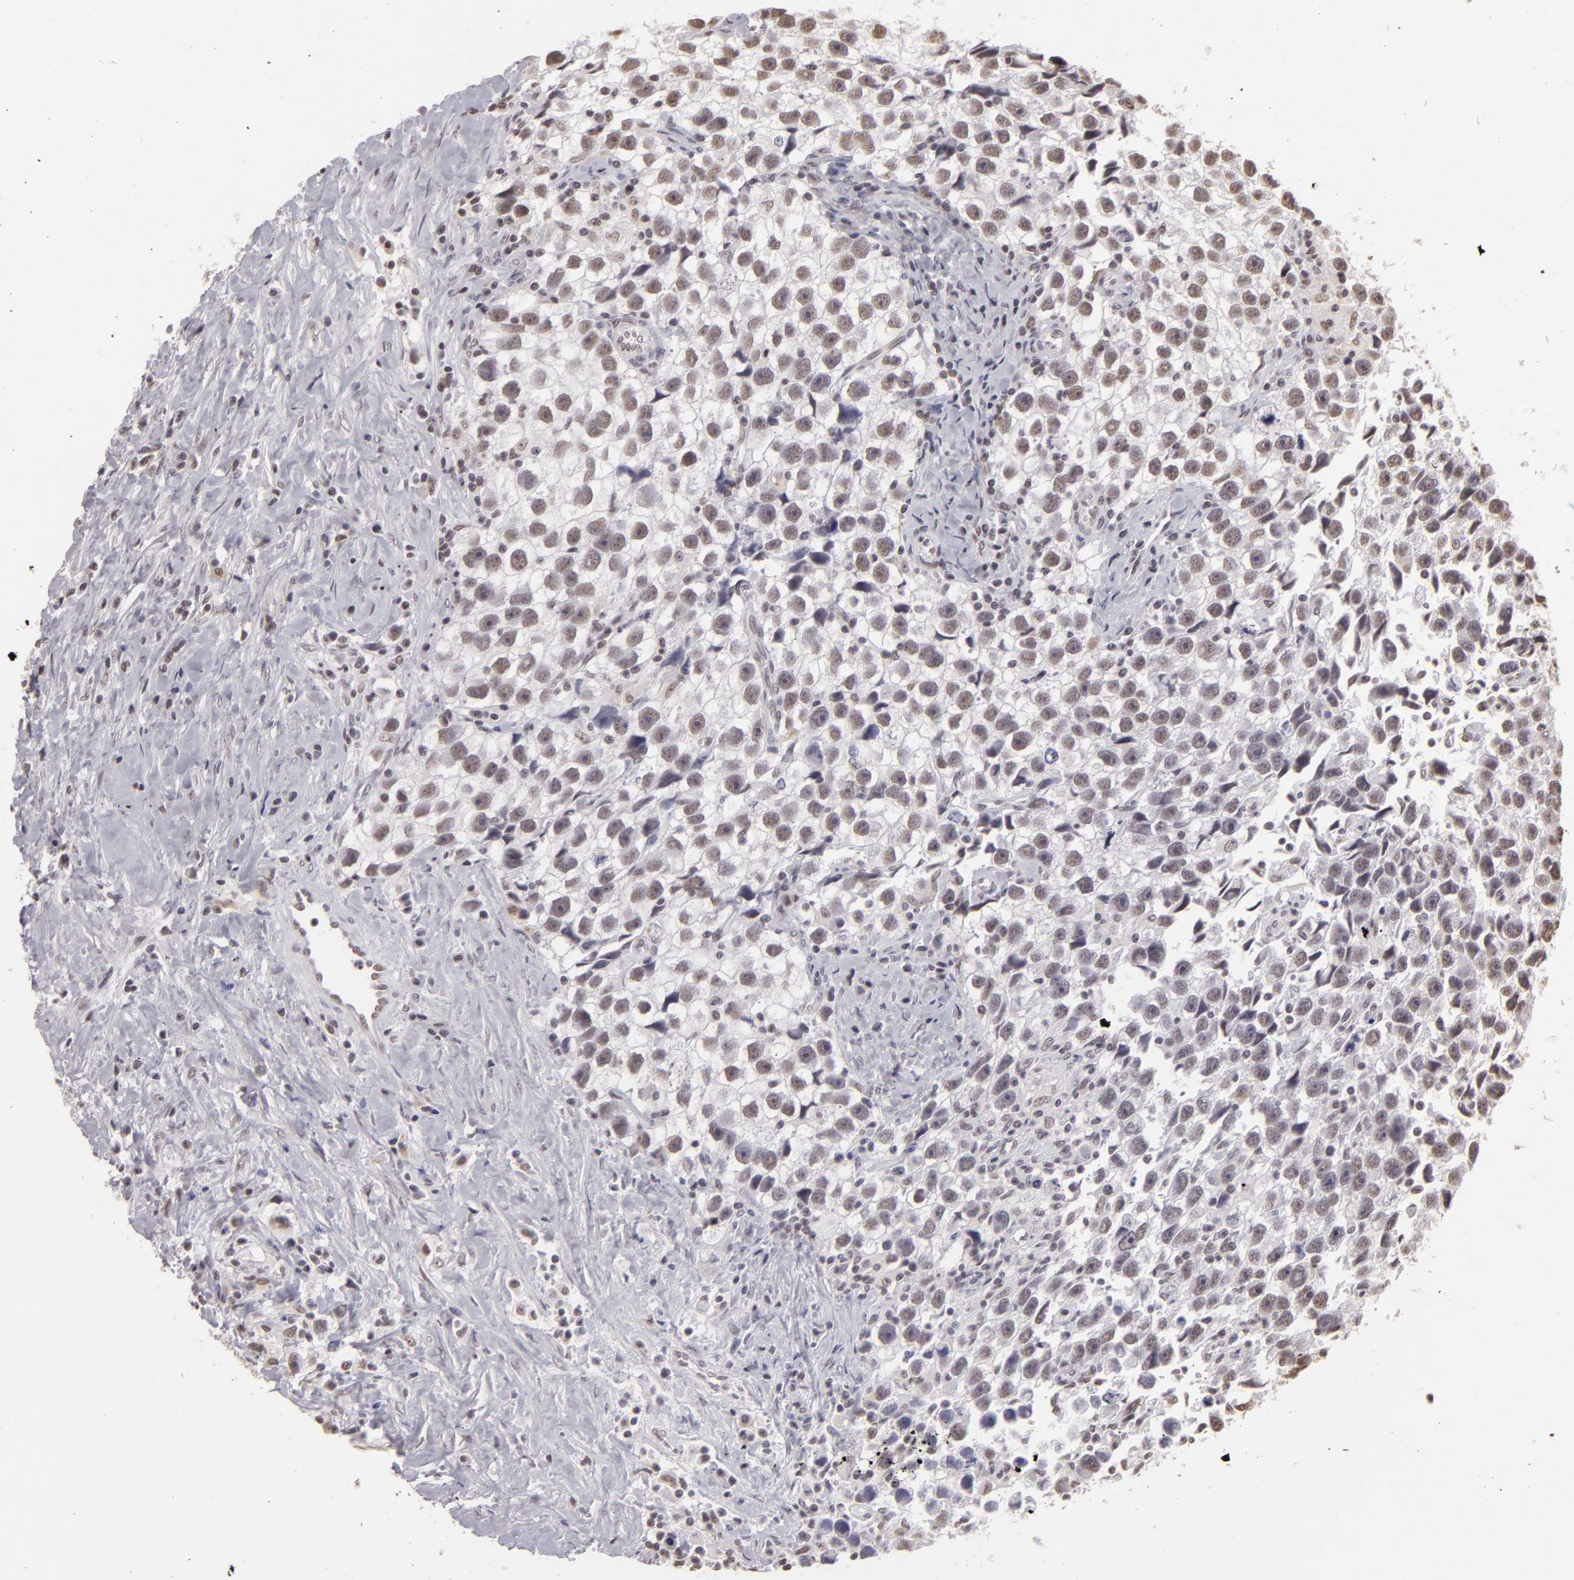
{"staining": {"intensity": "weak", "quantity": "25%-75%", "location": "nuclear"}, "tissue": "testis cancer", "cell_type": "Tumor cells", "image_type": "cancer", "snomed": [{"axis": "morphology", "description": "Seminoma, NOS"}, {"axis": "topography", "description": "Testis"}], "caption": "Immunohistochemistry (IHC) (DAB (3,3'-diaminobenzidine)) staining of human testis cancer (seminoma) reveals weak nuclear protein expression in approximately 25%-75% of tumor cells.", "gene": "INTS6", "patient": {"sex": "male", "age": 43}}